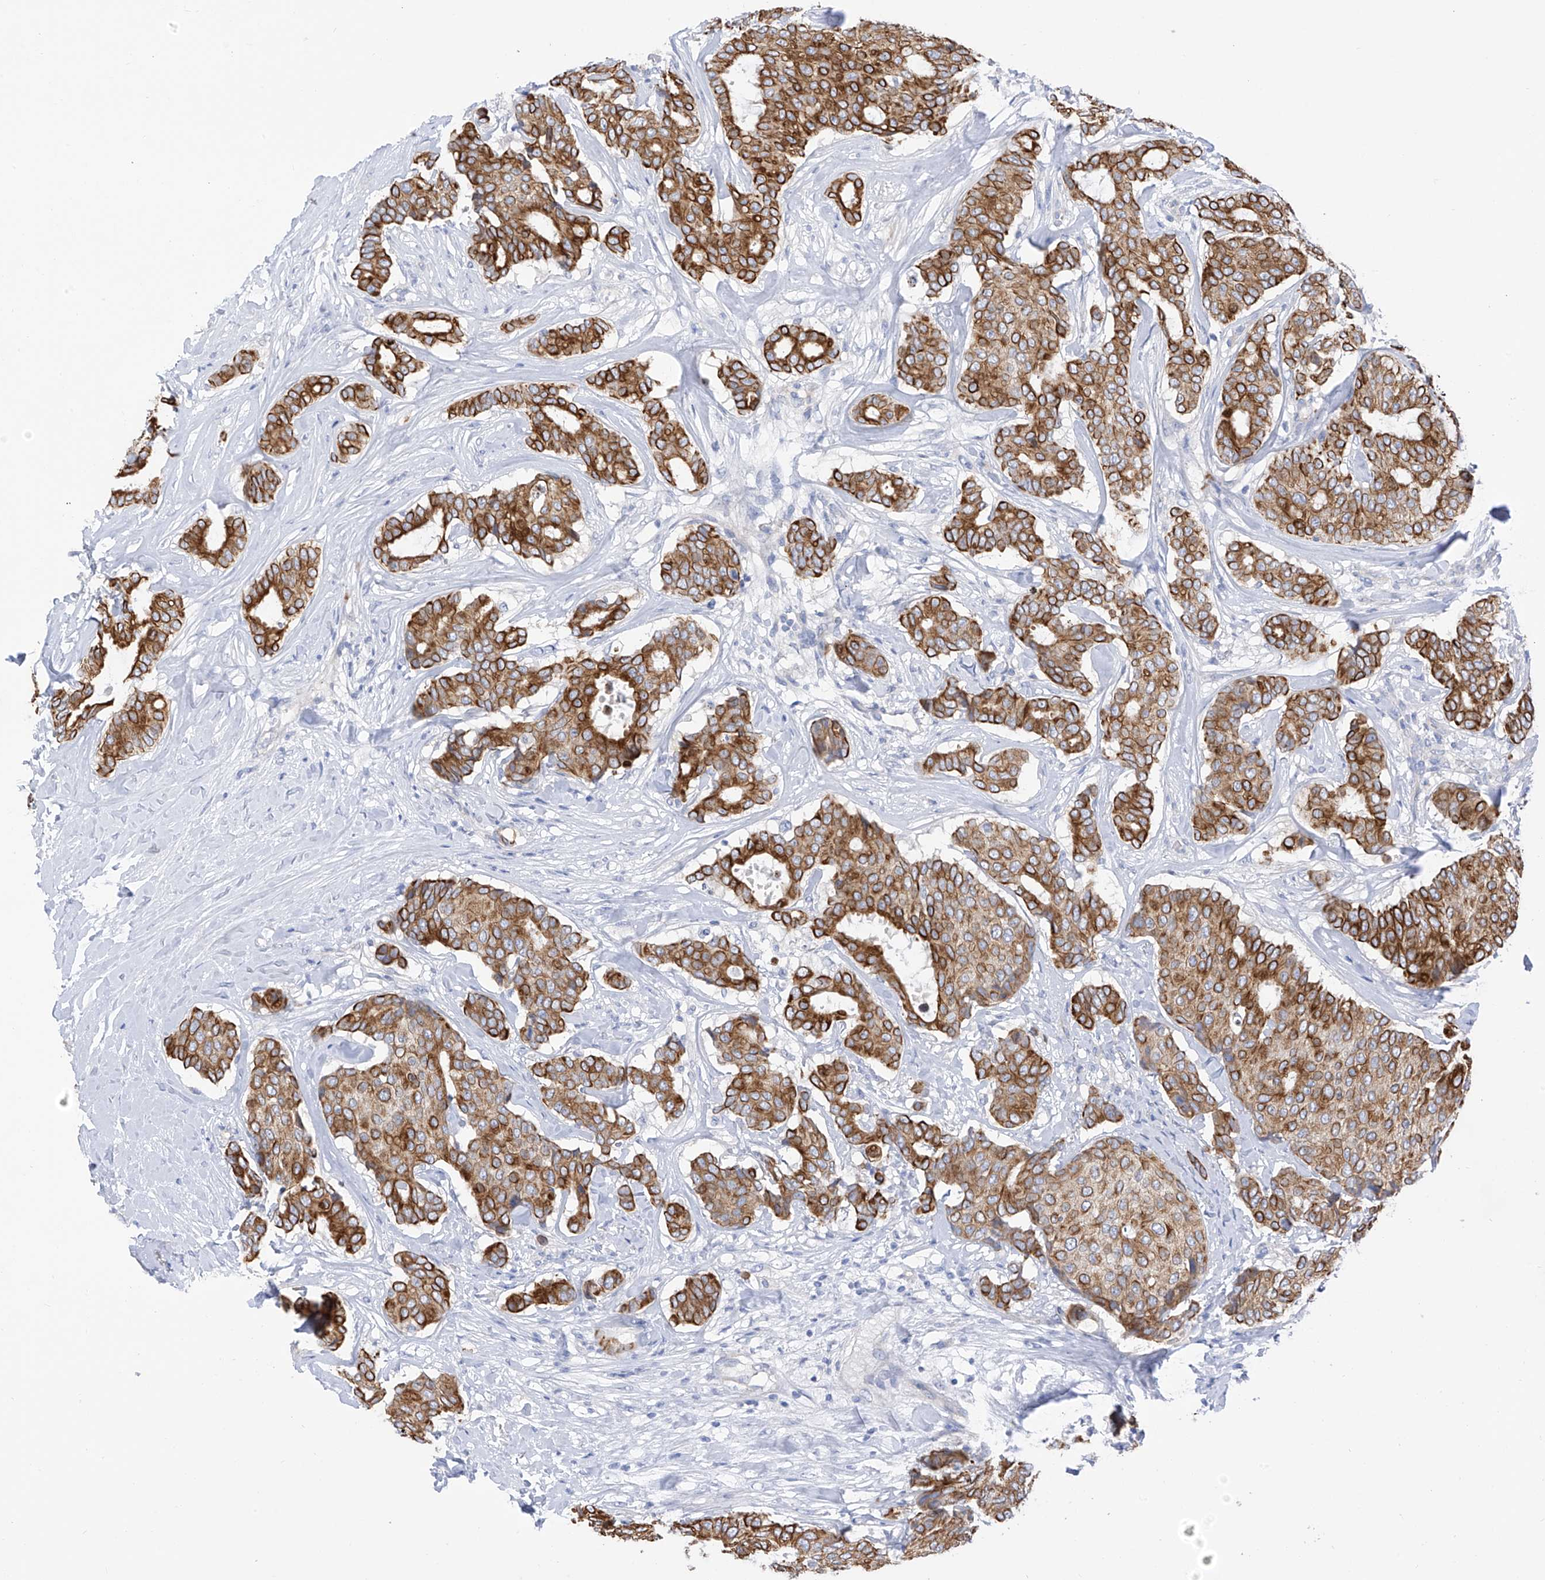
{"staining": {"intensity": "strong", "quantity": ">75%", "location": "cytoplasmic/membranous"}, "tissue": "breast cancer", "cell_type": "Tumor cells", "image_type": "cancer", "snomed": [{"axis": "morphology", "description": "Duct carcinoma"}, {"axis": "topography", "description": "Breast"}], "caption": "This is a histology image of immunohistochemistry (IHC) staining of breast invasive ductal carcinoma, which shows strong positivity in the cytoplasmic/membranous of tumor cells.", "gene": "PIK3C2B", "patient": {"sex": "female", "age": 75}}